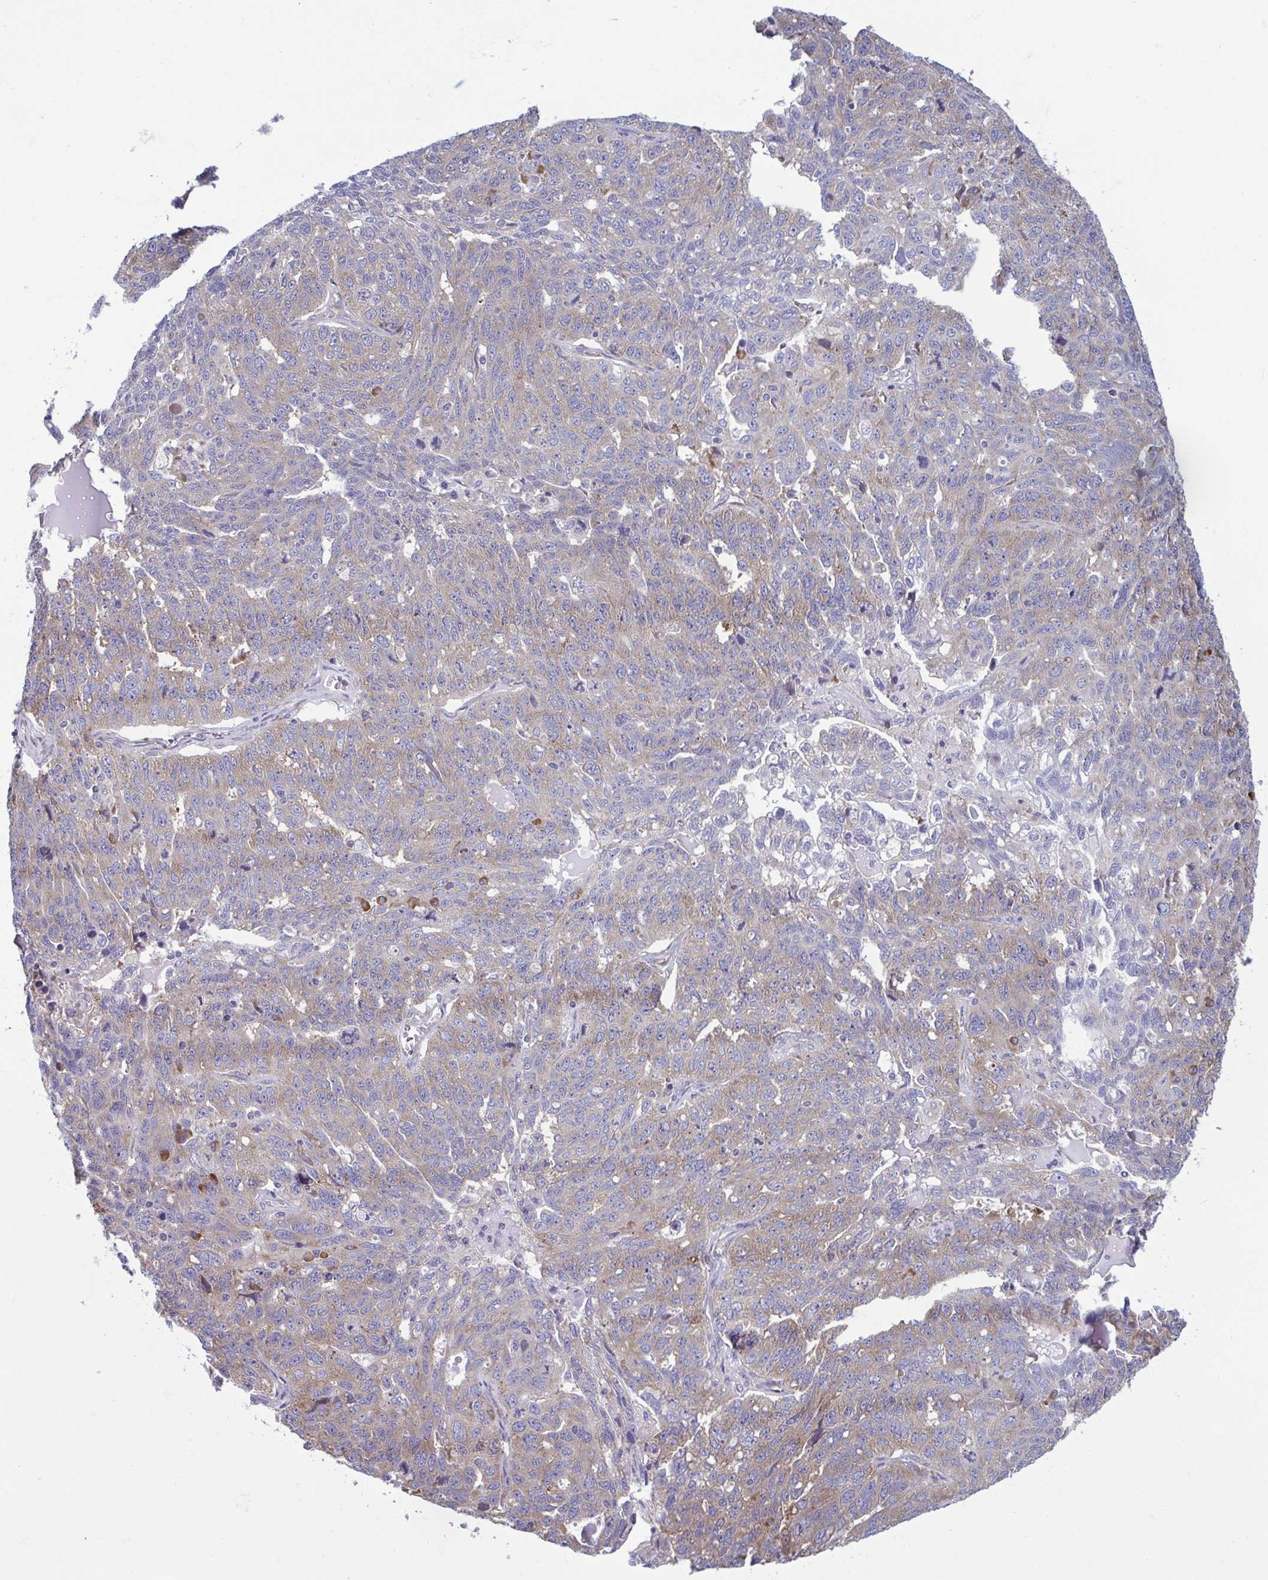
{"staining": {"intensity": "weak", "quantity": "25%-75%", "location": "cytoplasmic/membranous"}, "tissue": "ovarian cancer", "cell_type": "Tumor cells", "image_type": "cancer", "snomed": [{"axis": "morphology", "description": "Cystadenocarcinoma, serous, NOS"}, {"axis": "topography", "description": "Ovary"}], "caption": "Serous cystadenocarcinoma (ovarian) was stained to show a protein in brown. There is low levels of weak cytoplasmic/membranous expression in approximately 25%-75% of tumor cells.", "gene": "RPS16", "patient": {"sex": "female", "age": 71}}